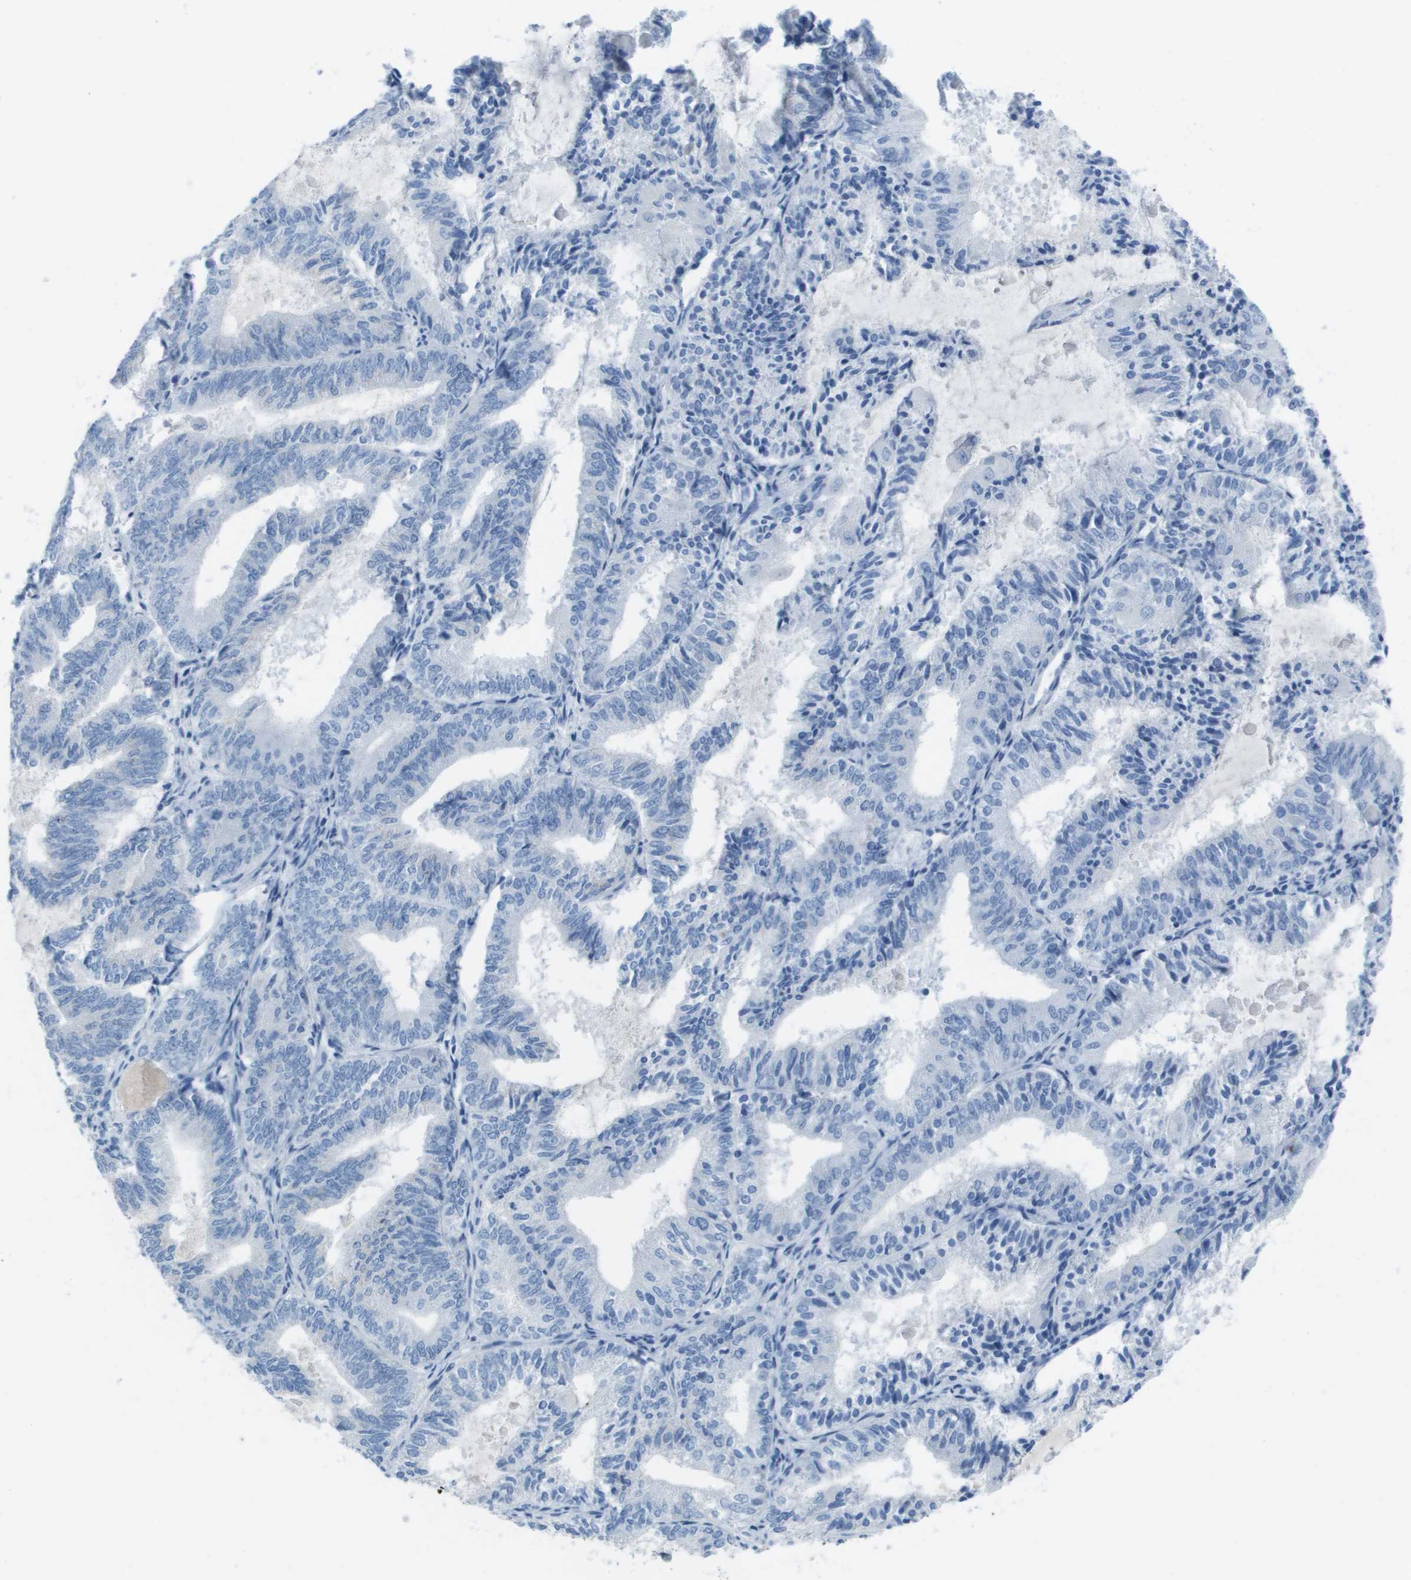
{"staining": {"intensity": "negative", "quantity": "none", "location": "none"}, "tissue": "endometrial cancer", "cell_type": "Tumor cells", "image_type": "cancer", "snomed": [{"axis": "morphology", "description": "Adenocarcinoma, NOS"}, {"axis": "topography", "description": "Endometrium"}], "caption": "IHC of human endometrial cancer (adenocarcinoma) exhibits no positivity in tumor cells.", "gene": "GPR18", "patient": {"sex": "female", "age": 81}}